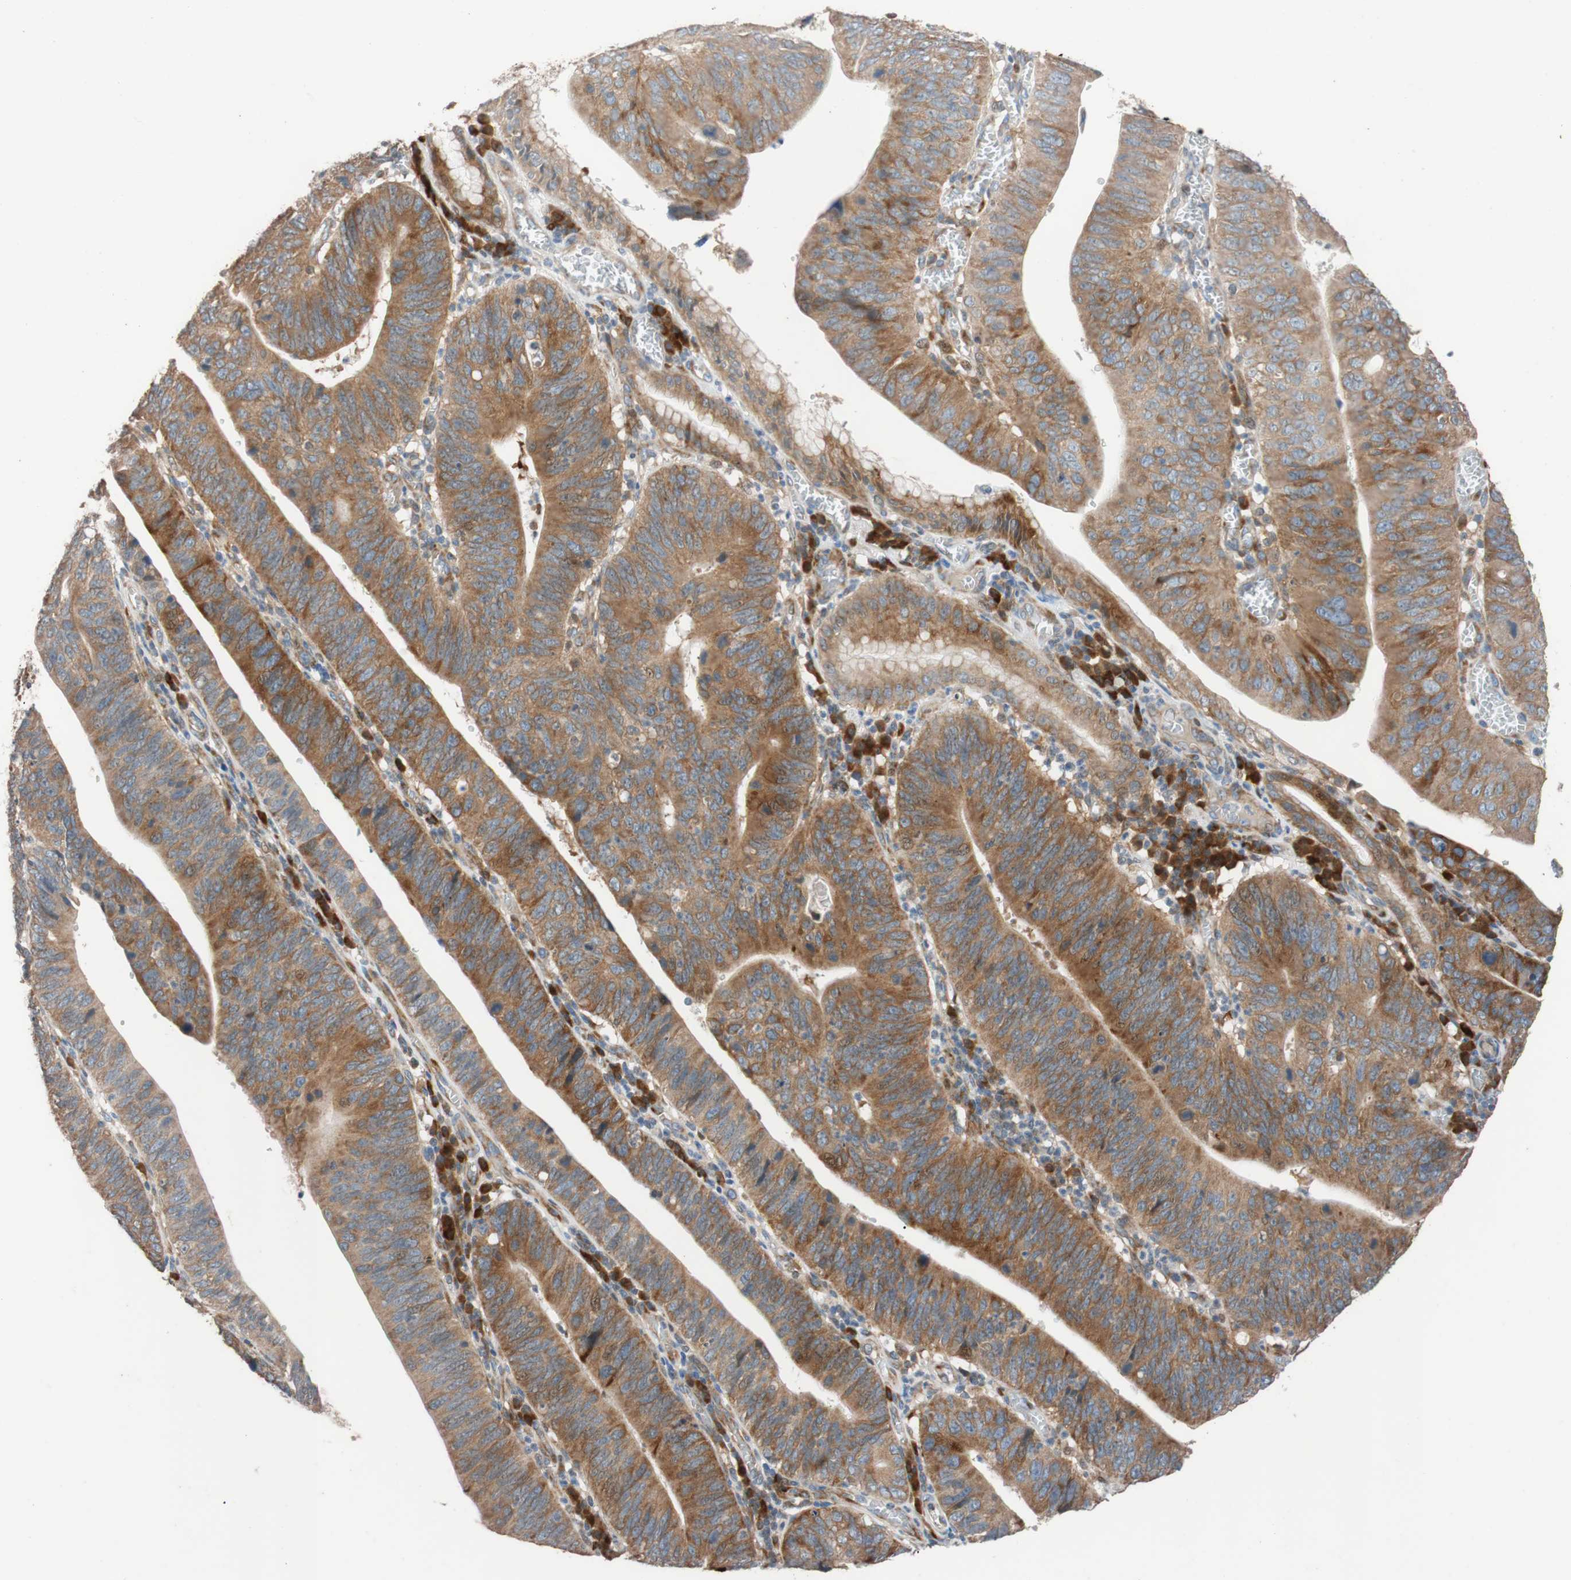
{"staining": {"intensity": "strong", "quantity": ">75%", "location": "cytoplasmic/membranous"}, "tissue": "stomach cancer", "cell_type": "Tumor cells", "image_type": "cancer", "snomed": [{"axis": "morphology", "description": "Adenocarcinoma, NOS"}, {"axis": "topography", "description": "Stomach"}], "caption": "Immunohistochemistry (IHC) micrograph of human stomach cancer stained for a protein (brown), which shows high levels of strong cytoplasmic/membranous expression in approximately >75% of tumor cells.", "gene": "FAAH", "patient": {"sex": "male", "age": 59}}